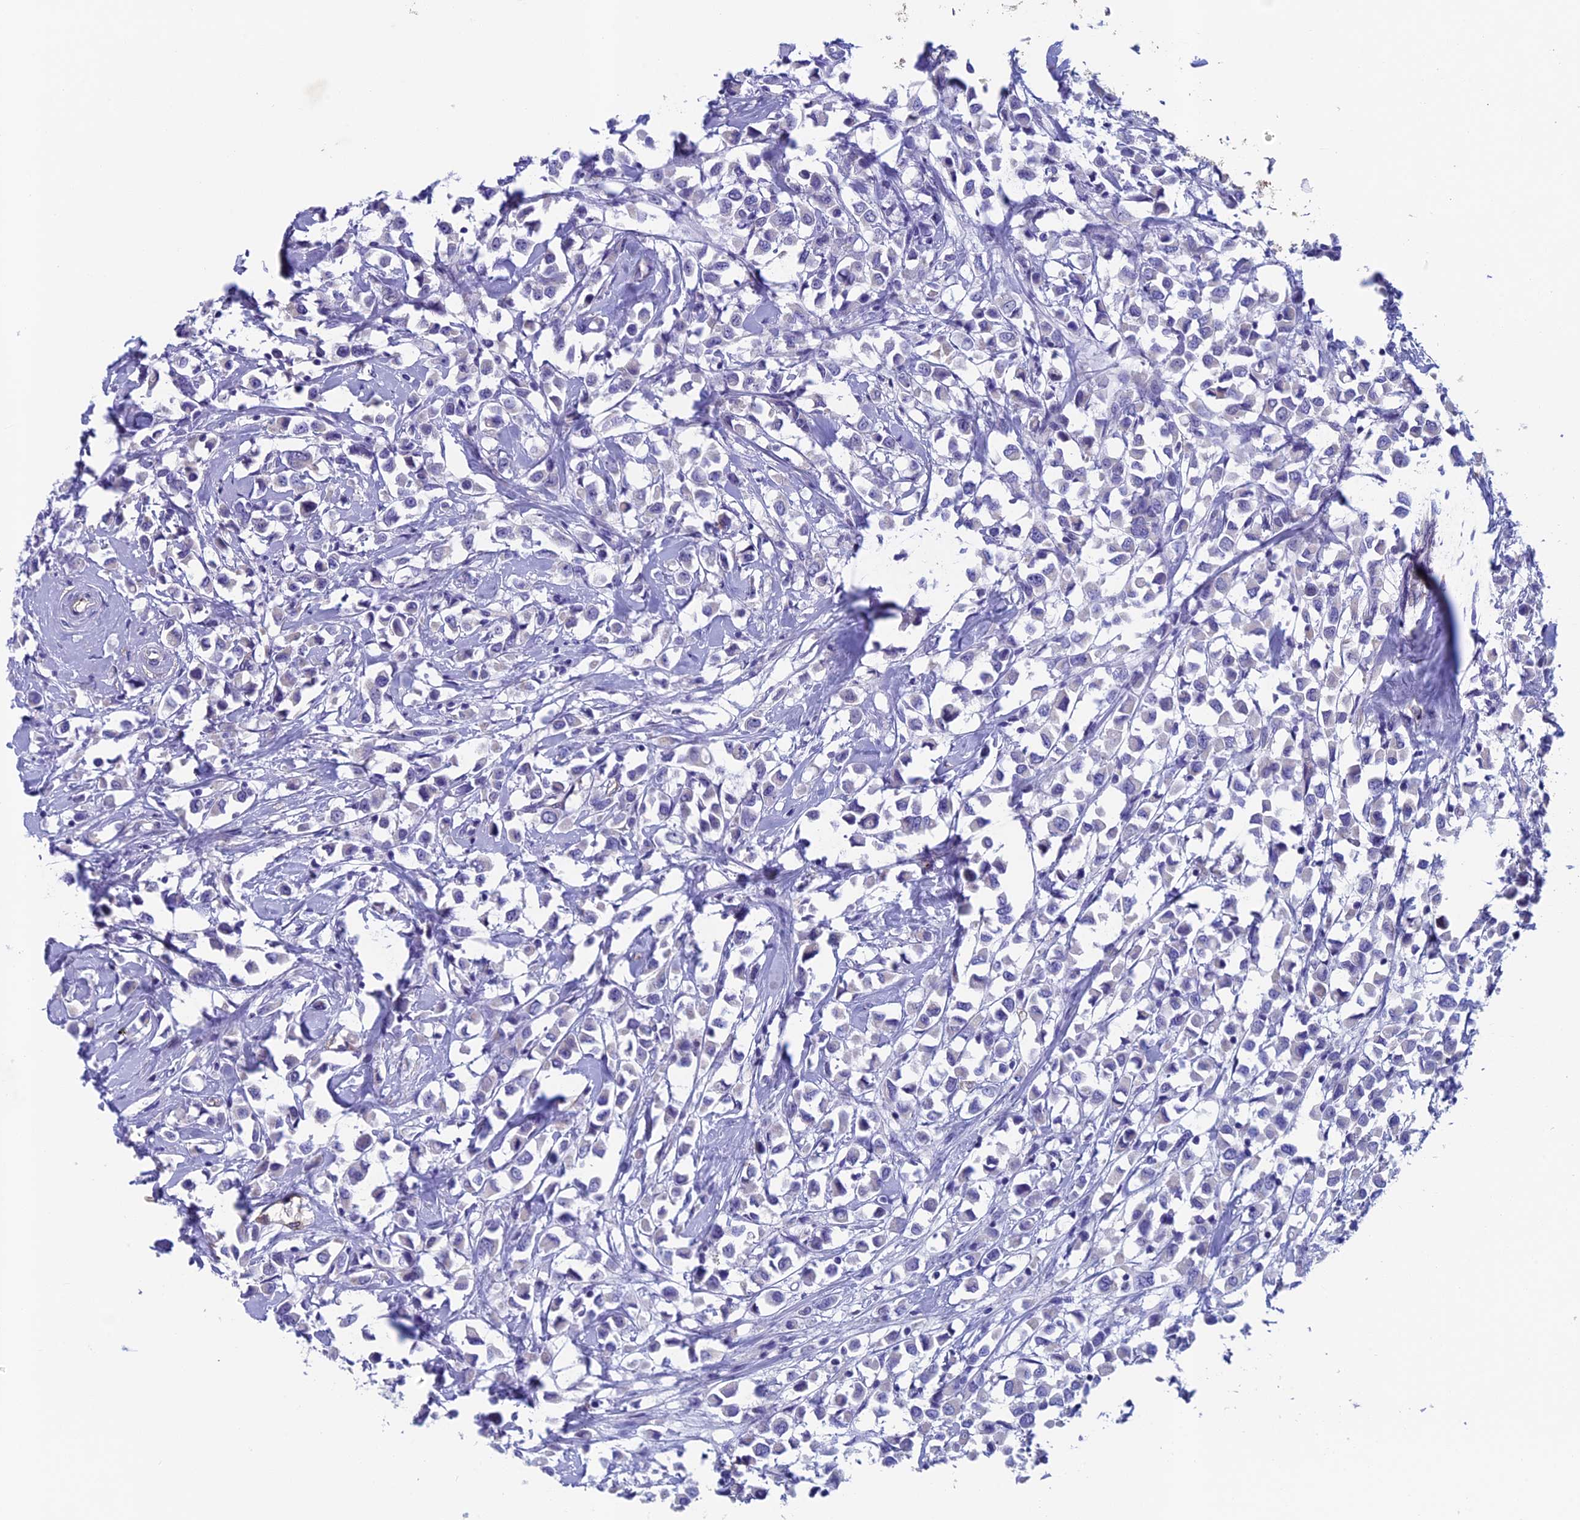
{"staining": {"intensity": "negative", "quantity": "none", "location": "none"}, "tissue": "breast cancer", "cell_type": "Tumor cells", "image_type": "cancer", "snomed": [{"axis": "morphology", "description": "Duct carcinoma"}, {"axis": "topography", "description": "Breast"}], "caption": "The immunohistochemistry micrograph has no significant positivity in tumor cells of breast cancer (infiltrating ductal carcinoma) tissue.", "gene": "INSYN1", "patient": {"sex": "female", "age": 61}}